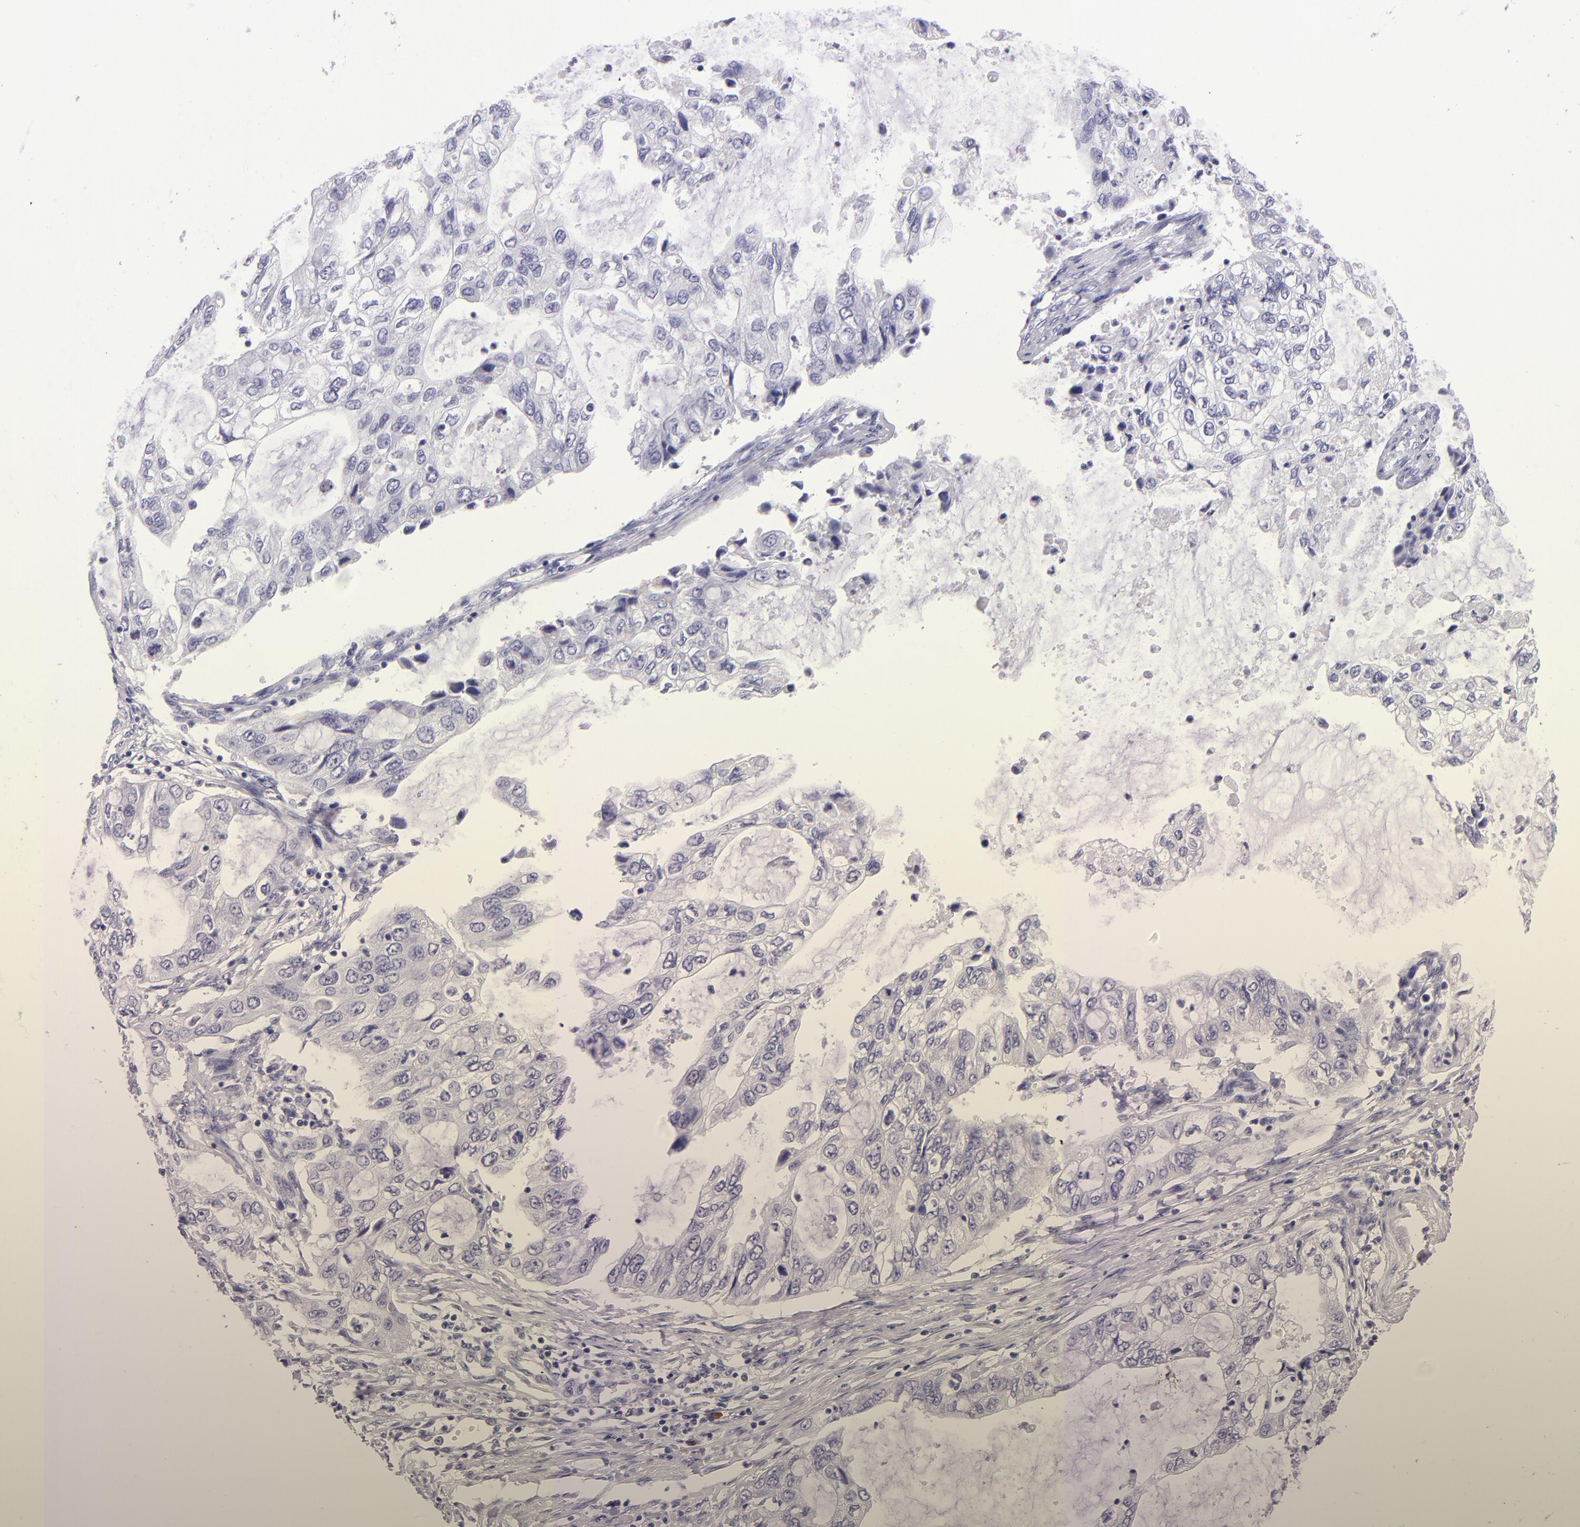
{"staining": {"intensity": "negative", "quantity": "none", "location": "none"}, "tissue": "stomach cancer", "cell_type": "Tumor cells", "image_type": "cancer", "snomed": [{"axis": "morphology", "description": "Adenocarcinoma, NOS"}, {"axis": "topography", "description": "Stomach, upper"}], "caption": "Tumor cells show no significant protein staining in stomach cancer.", "gene": "TYRP1", "patient": {"sex": "female", "age": 52}}